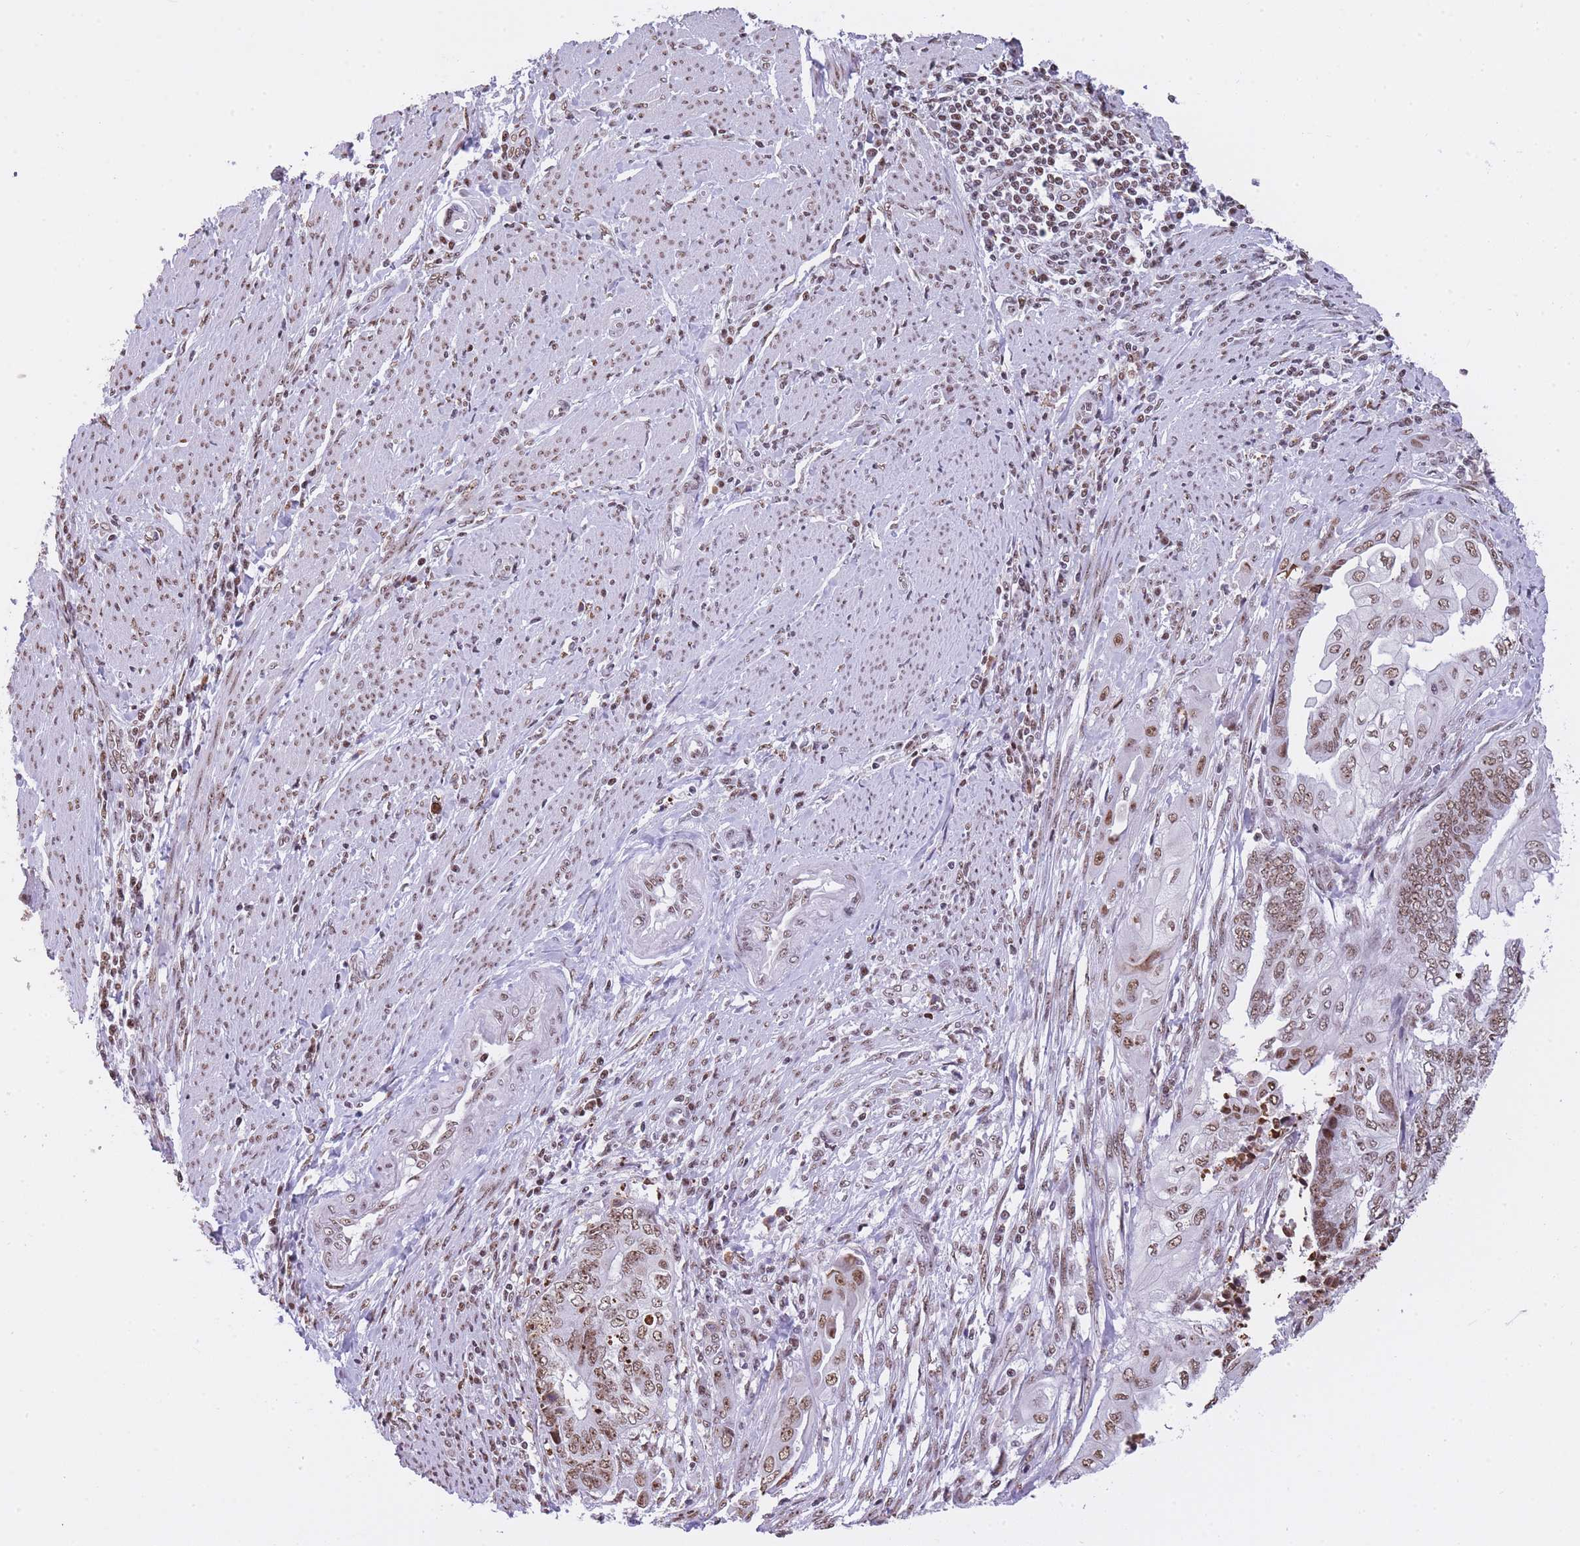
{"staining": {"intensity": "moderate", "quantity": ">75%", "location": "nuclear"}, "tissue": "endometrial cancer", "cell_type": "Tumor cells", "image_type": "cancer", "snomed": [{"axis": "morphology", "description": "Adenocarcinoma, NOS"}, {"axis": "topography", "description": "Uterus"}, {"axis": "topography", "description": "Endometrium"}], "caption": "Immunohistochemistry micrograph of neoplastic tissue: human endometrial adenocarcinoma stained using immunohistochemistry (IHC) demonstrates medium levels of moderate protein expression localized specifically in the nuclear of tumor cells, appearing as a nuclear brown color.", "gene": "EVC2", "patient": {"sex": "female", "age": 70}}